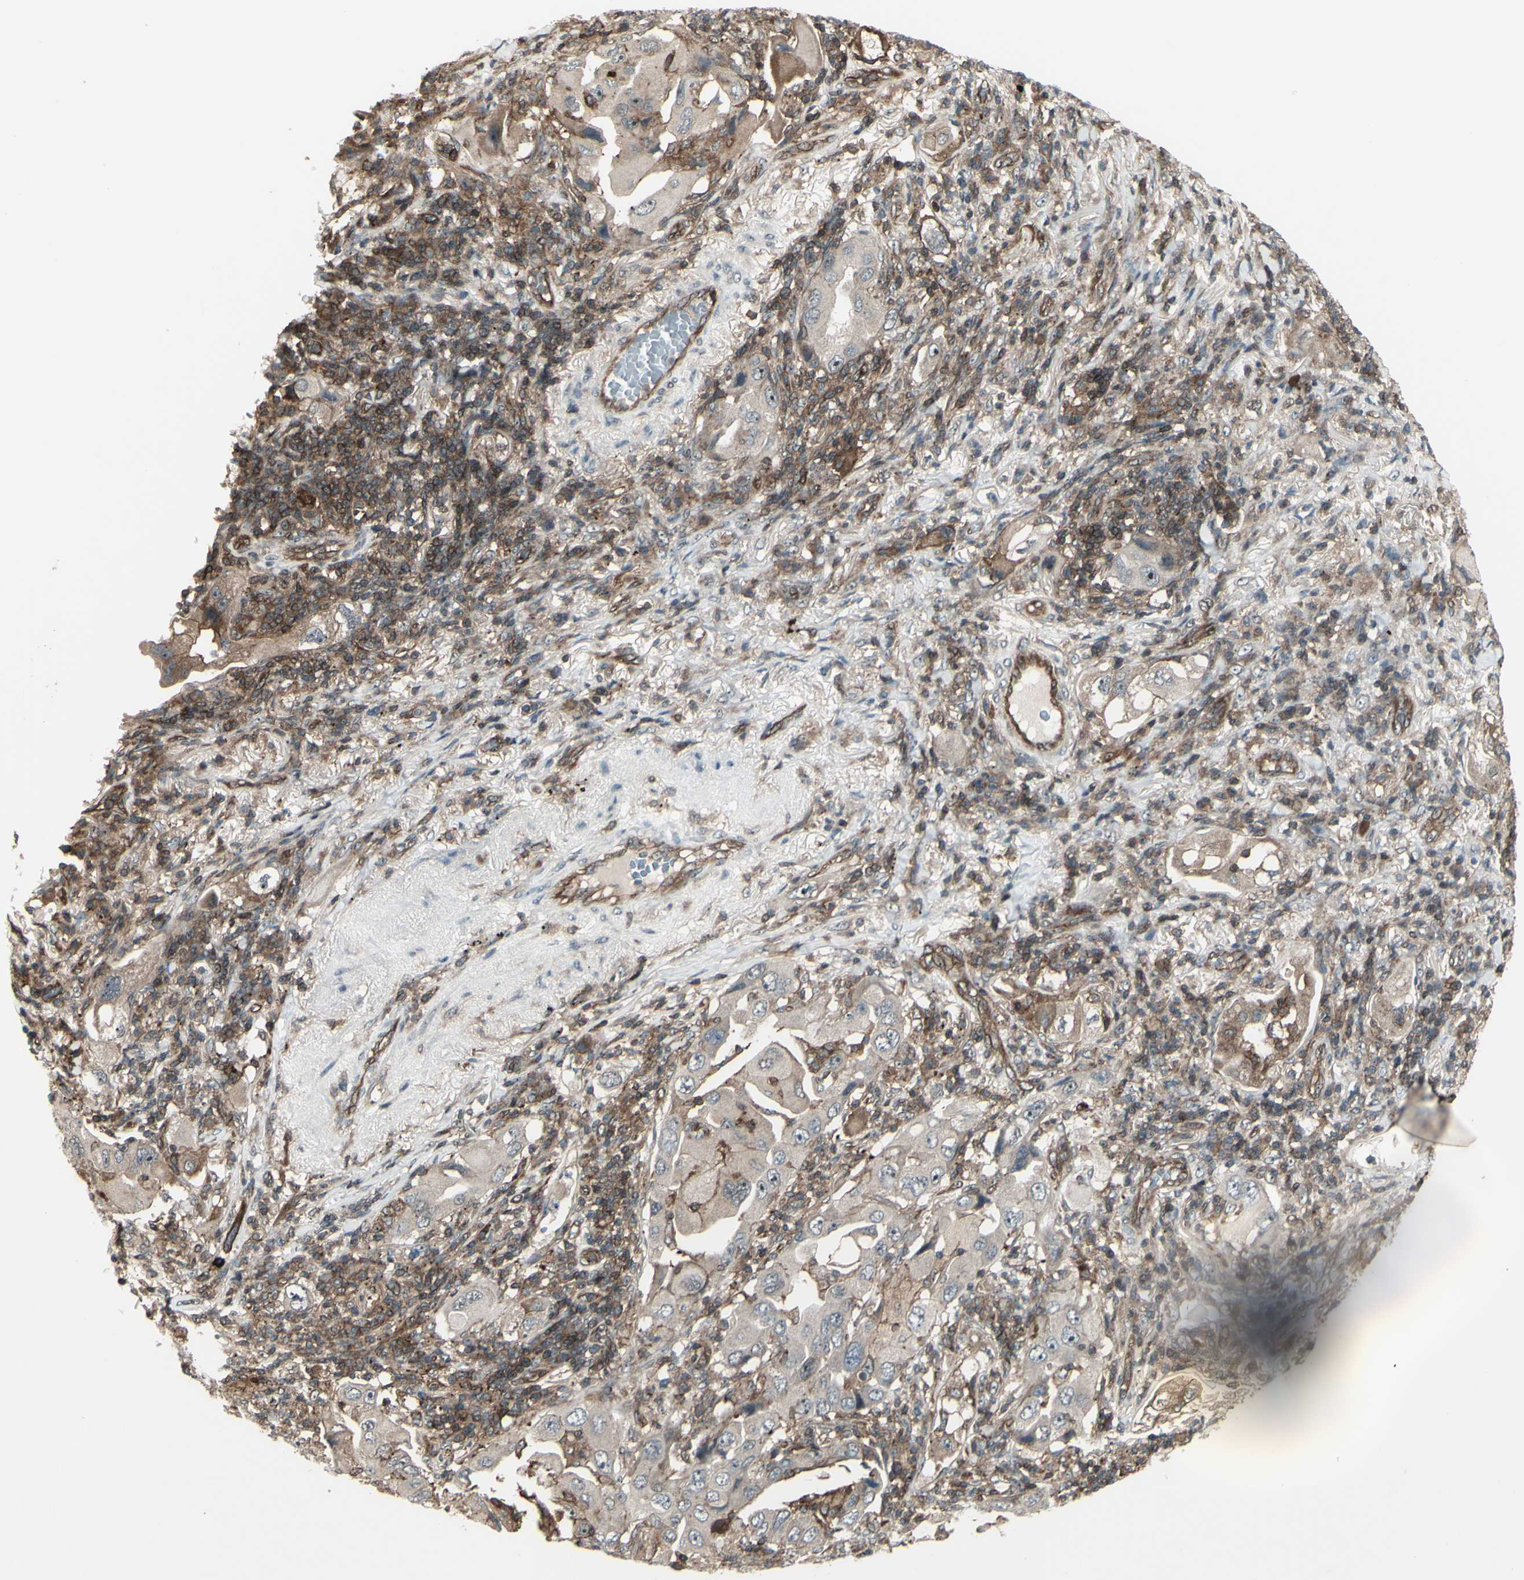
{"staining": {"intensity": "negative", "quantity": "none", "location": "none"}, "tissue": "lung cancer", "cell_type": "Tumor cells", "image_type": "cancer", "snomed": [{"axis": "morphology", "description": "Adenocarcinoma, NOS"}, {"axis": "topography", "description": "Lung"}], "caption": "Lung cancer was stained to show a protein in brown. There is no significant positivity in tumor cells.", "gene": "FXYD5", "patient": {"sex": "female", "age": 65}}